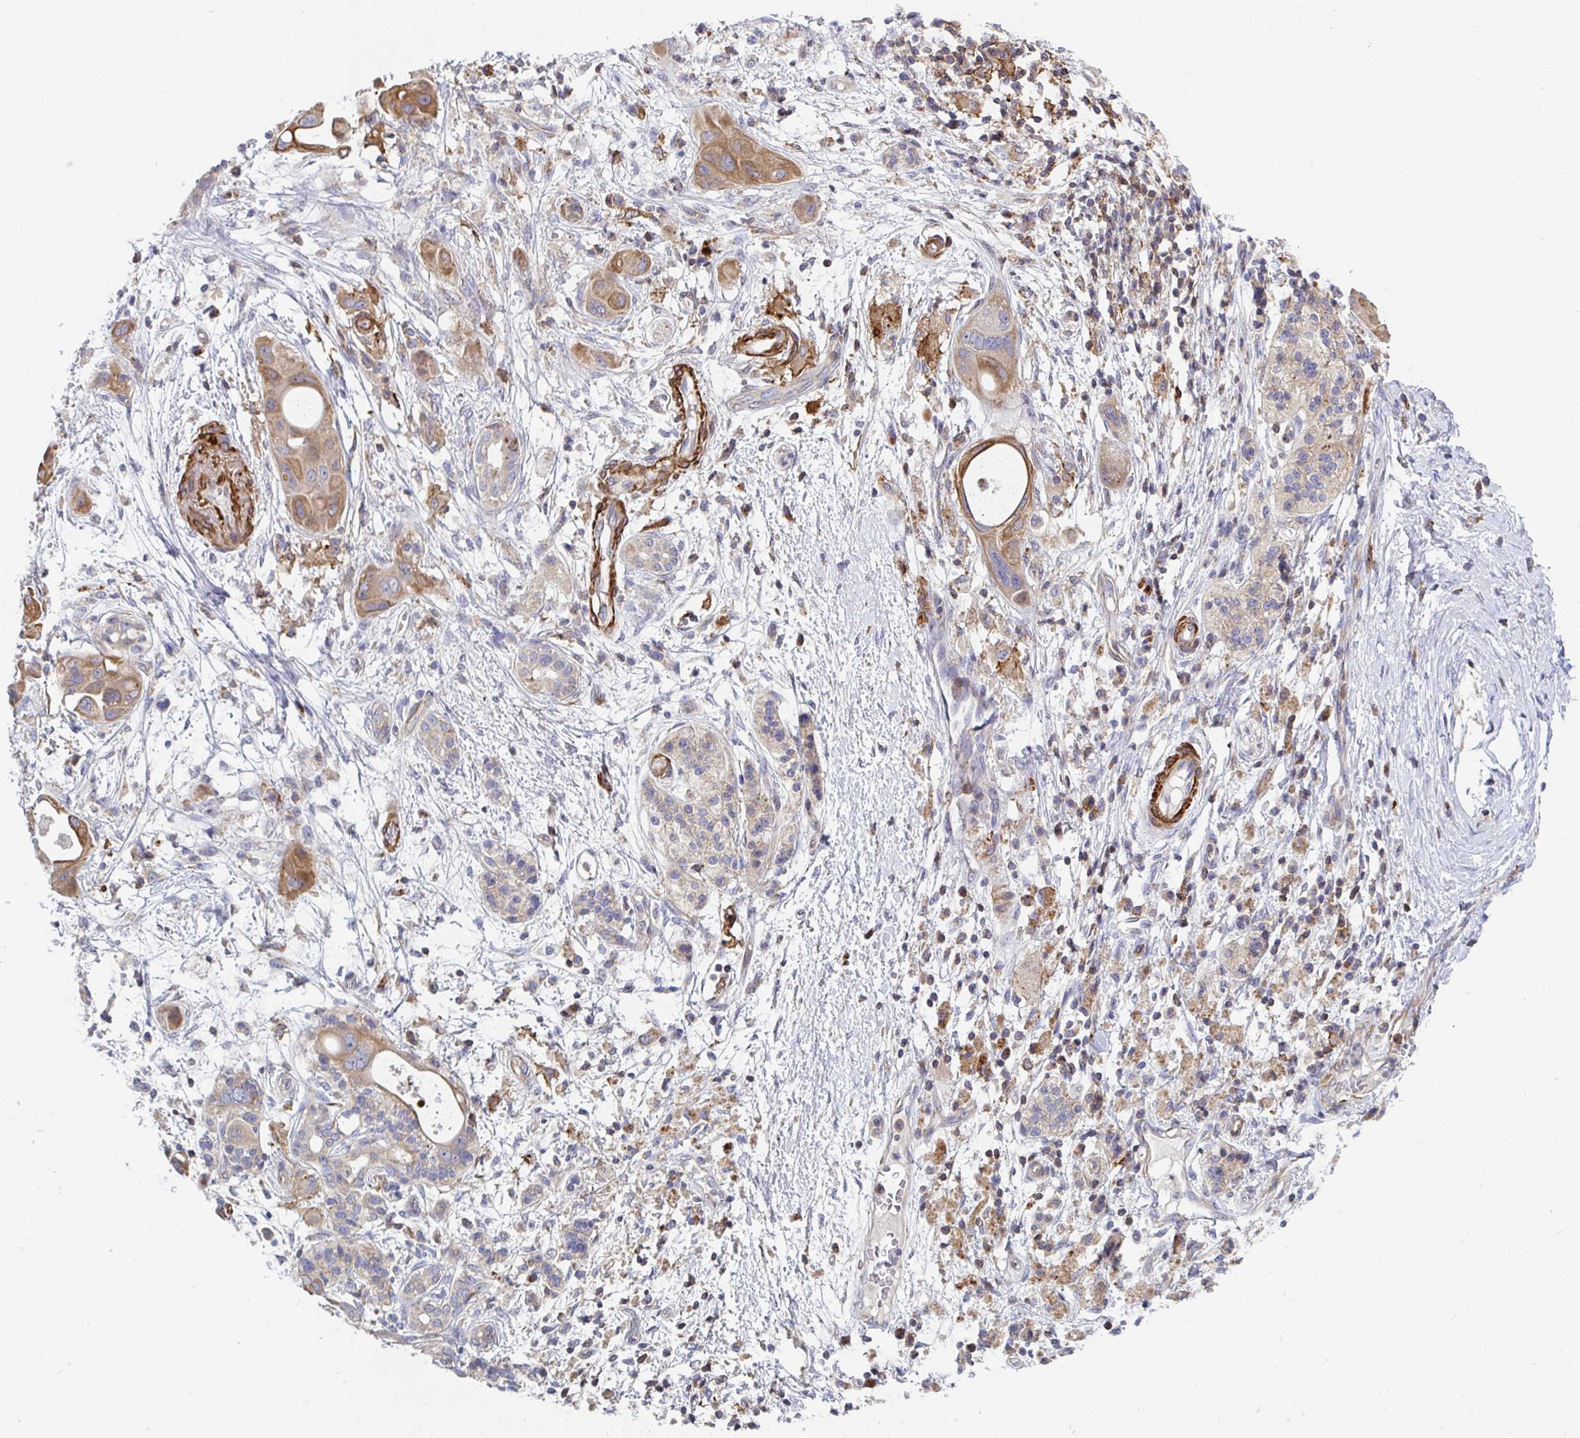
{"staining": {"intensity": "moderate", "quantity": "25%-75%", "location": "cytoplasmic/membranous"}, "tissue": "pancreatic cancer", "cell_type": "Tumor cells", "image_type": "cancer", "snomed": [{"axis": "morphology", "description": "Adenocarcinoma, NOS"}, {"axis": "topography", "description": "Pancreas"}], "caption": "This photomicrograph displays pancreatic adenocarcinoma stained with IHC to label a protein in brown. The cytoplasmic/membranous of tumor cells show moderate positivity for the protein. Nuclei are counter-stained blue.", "gene": "FRMD3", "patient": {"sex": "male", "age": 68}}